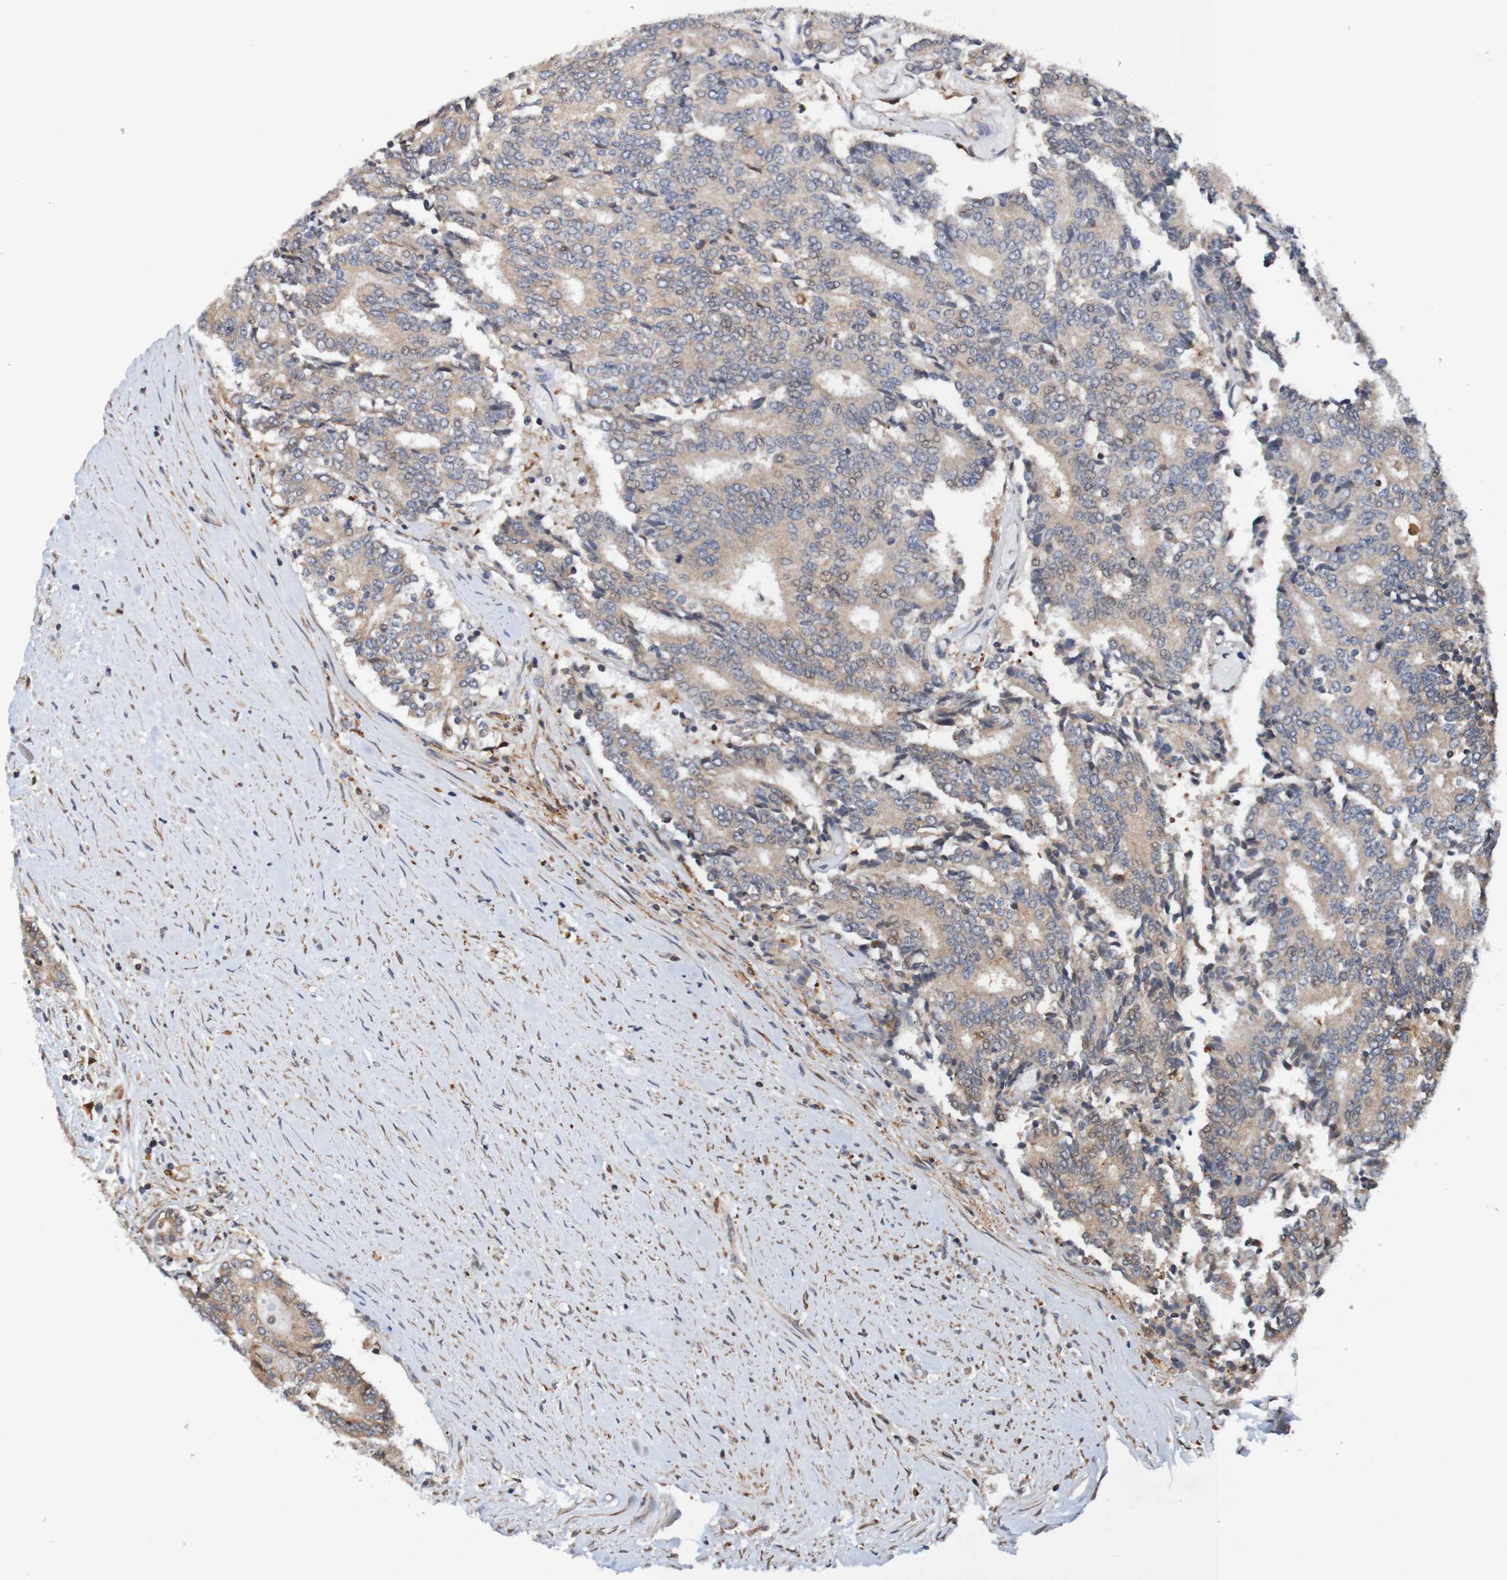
{"staining": {"intensity": "weak", "quantity": ">75%", "location": "cytoplasmic/membranous"}, "tissue": "prostate cancer", "cell_type": "Tumor cells", "image_type": "cancer", "snomed": [{"axis": "morphology", "description": "Normal tissue, NOS"}, {"axis": "morphology", "description": "Adenocarcinoma, High grade"}, {"axis": "topography", "description": "Prostate"}, {"axis": "topography", "description": "Seminal veicle"}], "caption": "Immunohistochemical staining of human adenocarcinoma (high-grade) (prostate) reveals low levels of weak cytoplasmic/membranous staining in approximately >75% of tumor cells.", "gene": "AXIN1", "patient": {"sex": "male", "age": 55}}